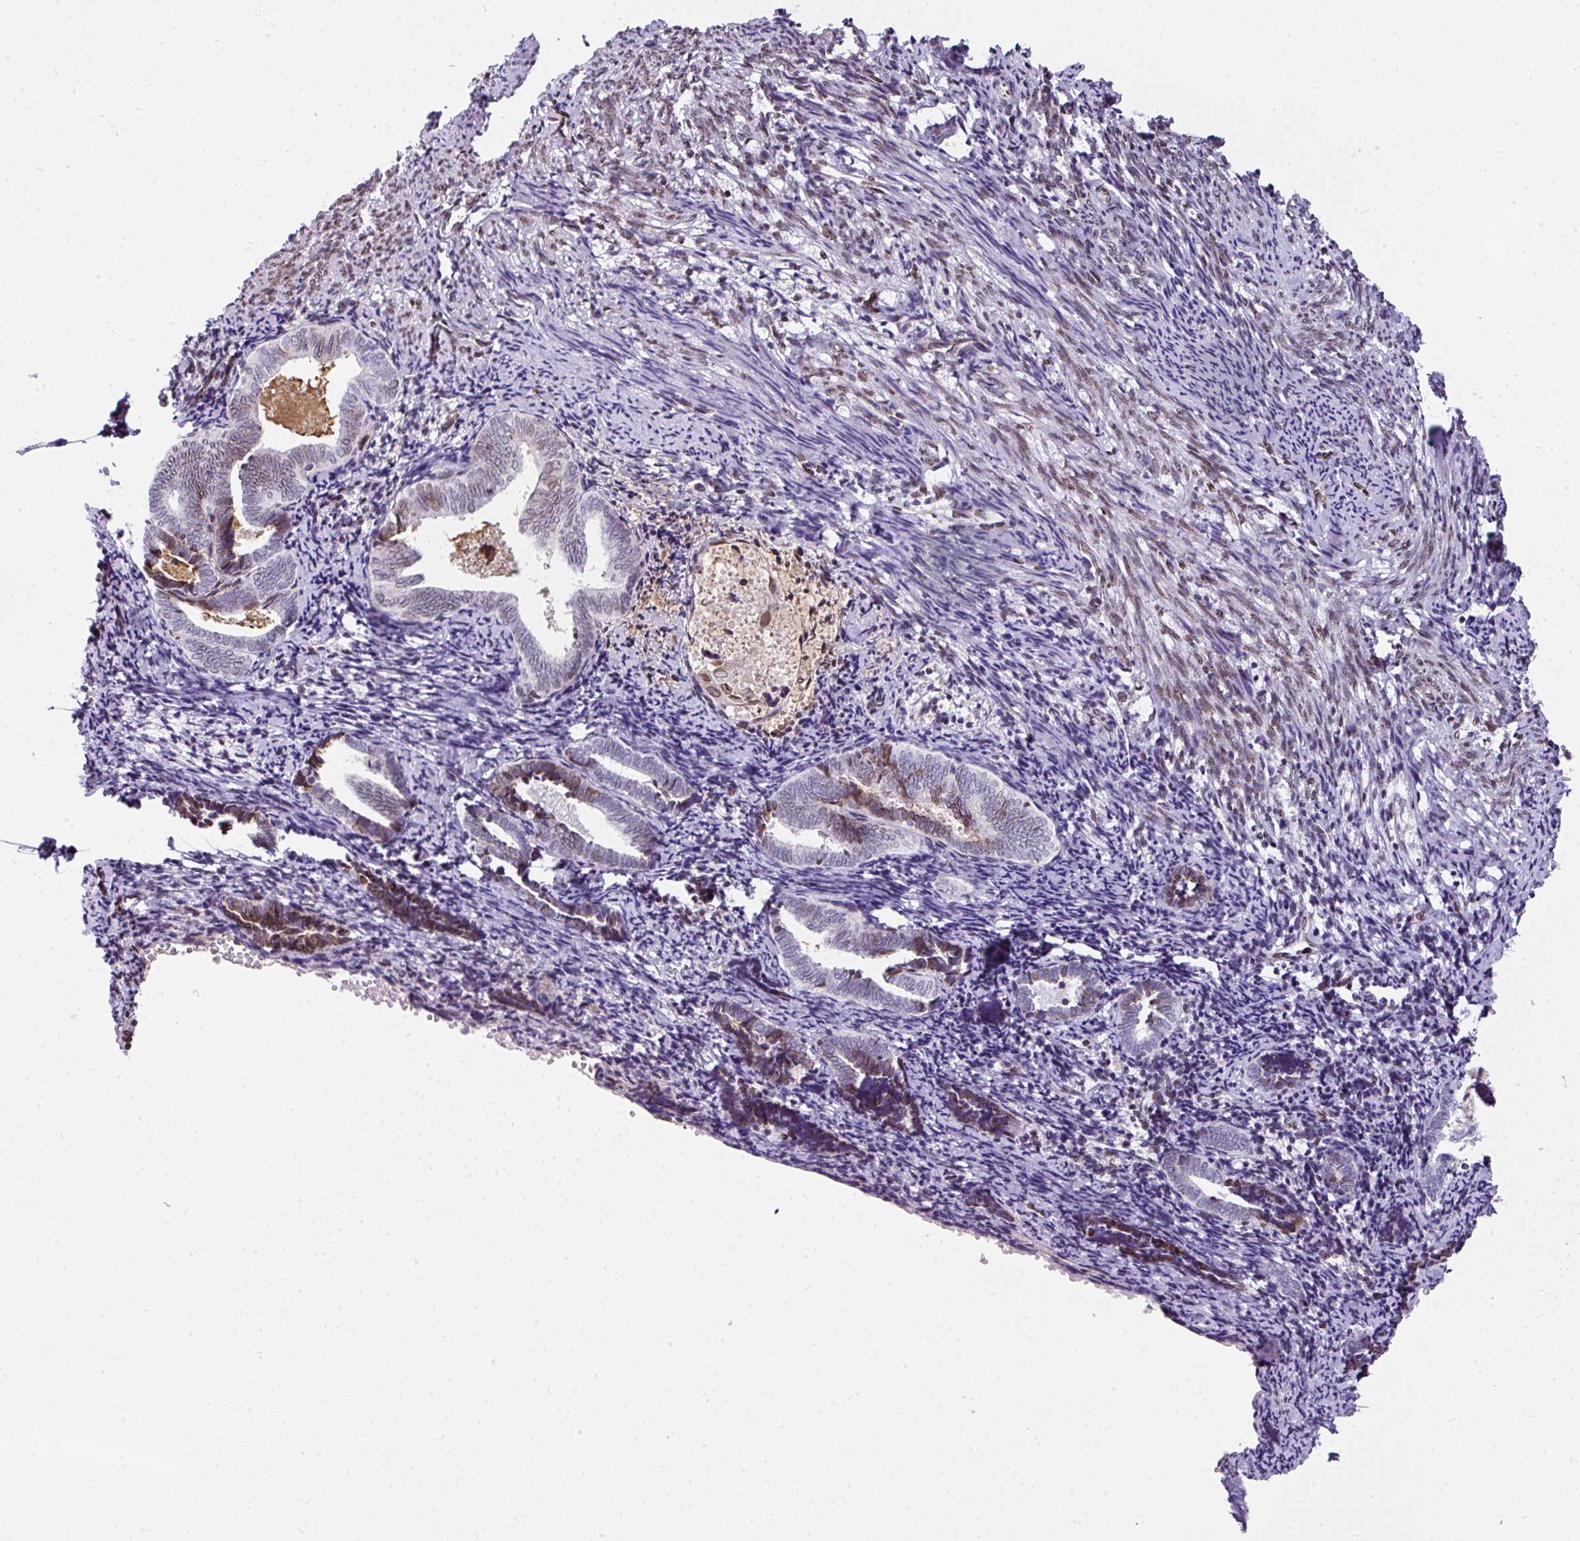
{"staining": {"intensity": "negative", "quantity": "none", "location": "none"}, "tissue": "endometrium", "cell_type": "Cells in endometrial stroma", "image_type": "normal", "snomed": [{"axis": "morphology", "description": "Normal tissue, NOS"}, {"axis": "topography", "description": "Endometrium"}], "caption": "An IHC micrograph of normal endometrium is shown. There is no staining in cells in endometrial stroma of endometrium. (Stains: DAB (3,3'-diaminobenzidine) immunohistochemistry with hematoxylin counter stain, Microscopy: brightfield microscopy at high magnification).", "gene": "PLK1", "patient": {"sex": "female", "age": 54}}